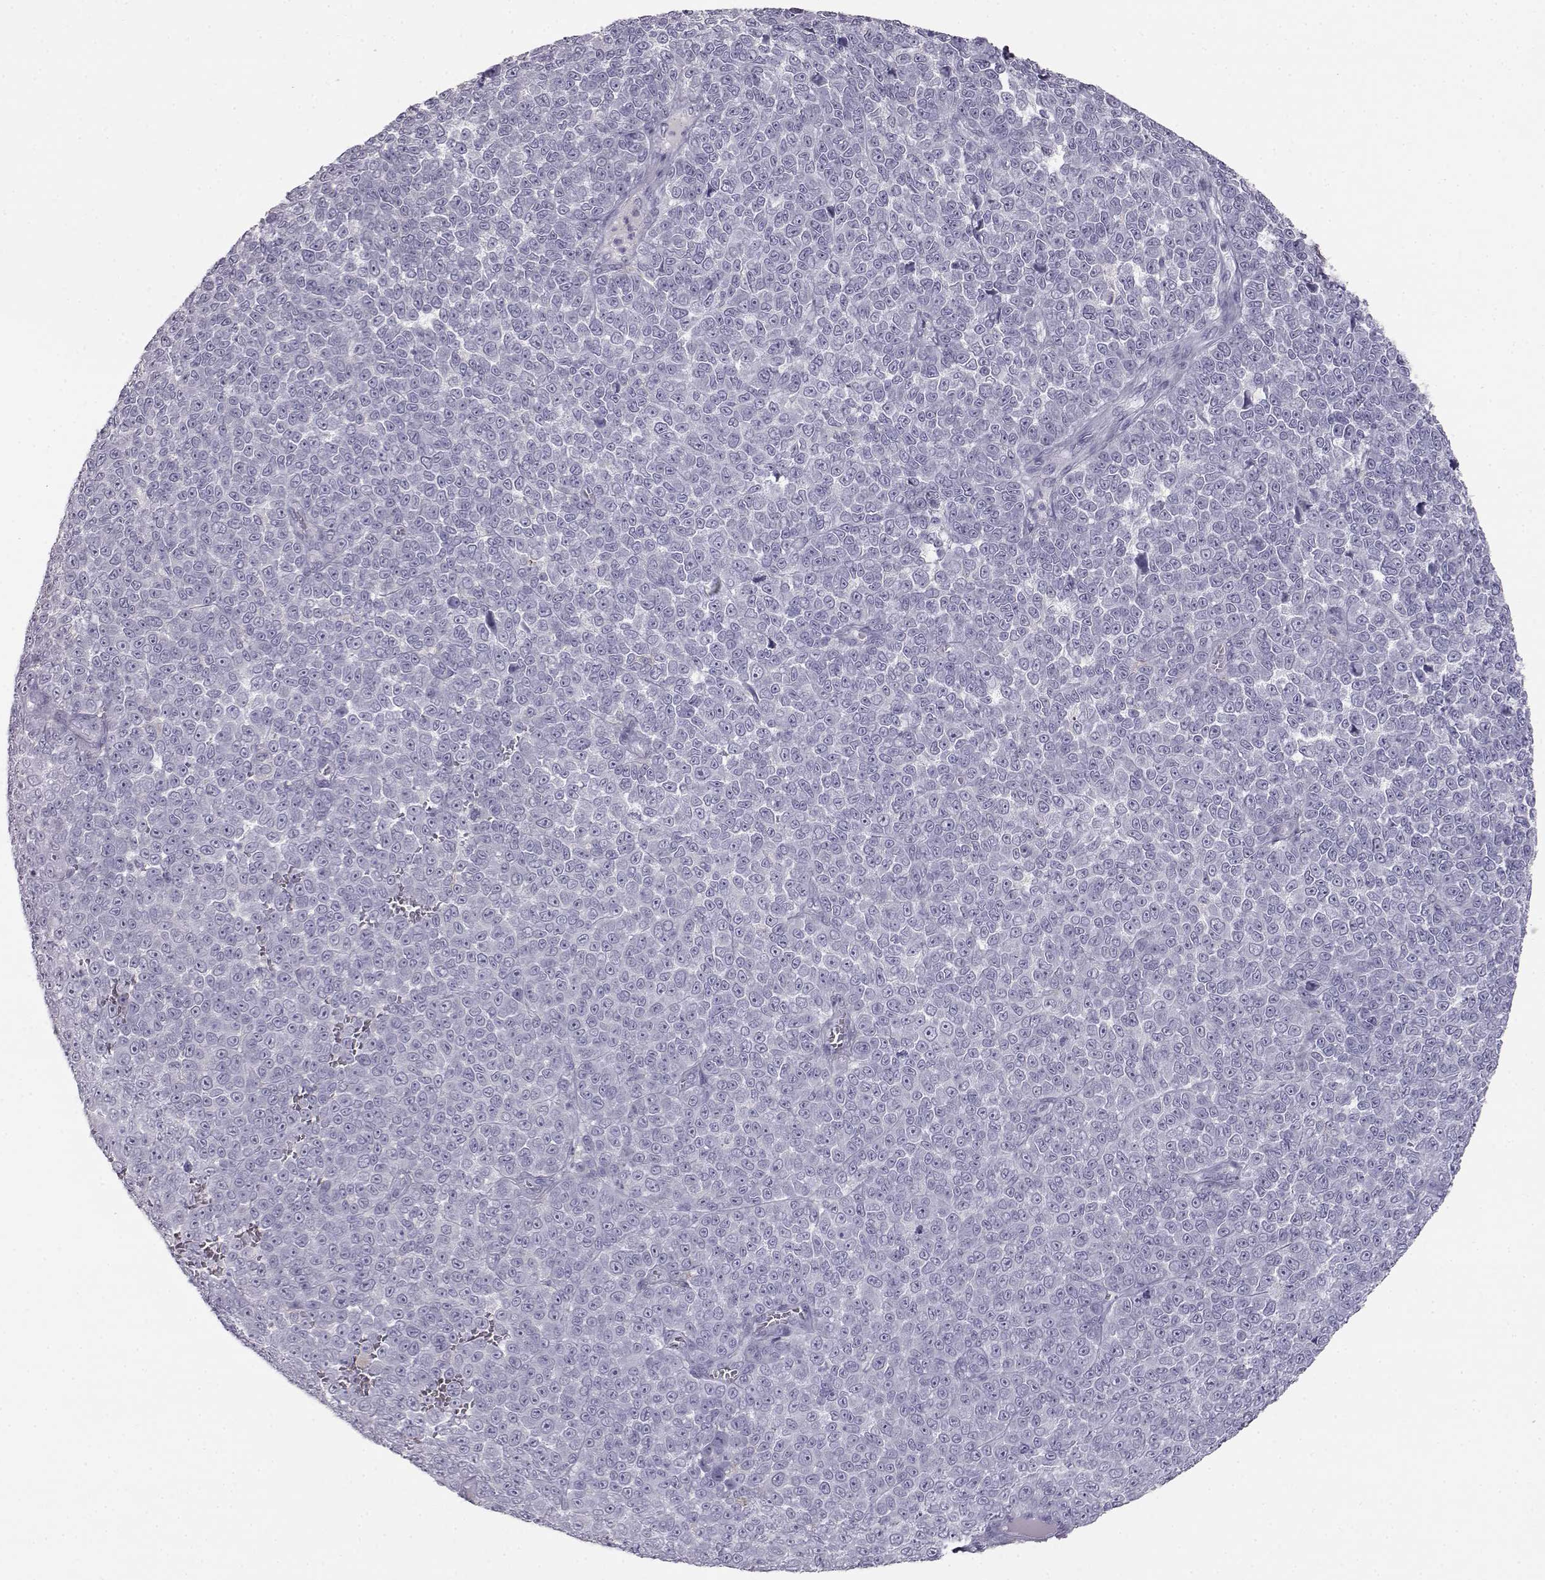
{"staining": {"intensity": "negative", "quantity": "none", "location": "none"}, "tissue": "melanoma", "cell_type": "Tumor cells", "image_type": "cancer", "snomed": [{"axis": "morphology", "description": "Malignant melanoma, NOS"}, {"axis": "topography", "description": "Skin"}], "caption": "Tumor cells are negative for protein expression in human melanoma.", "gene": "ITLN2", "patient": {"sex": "female", "age": 95}}